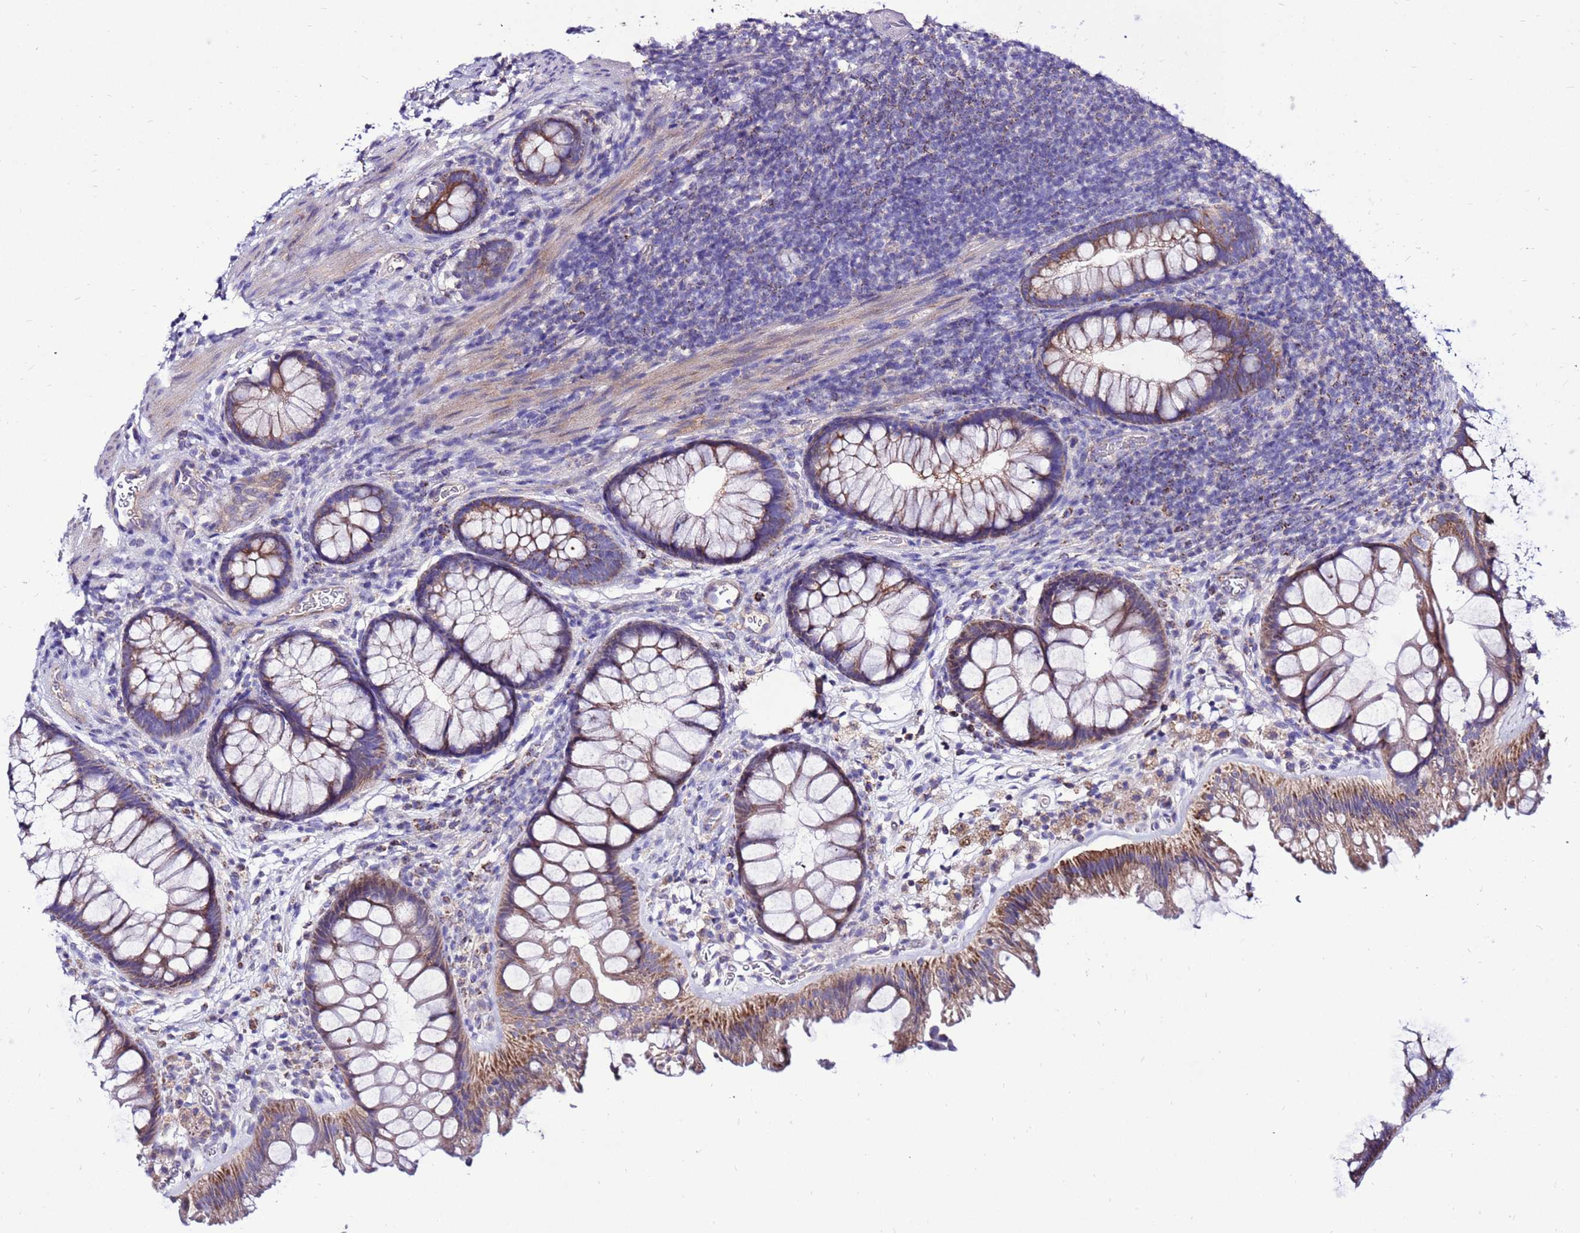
{"staining": {"intensity": "weak", "quantity": "25%-75%", "location": "cytoplasmic/membranous"}, "tissue": "colon", "cell_type": "Endothelial cells", "image_type": "normal", "snomed": [{"axis": "morphology", "description": "Normal tissue, NOS"}, {"axis": "topography", "description": "Colon"}], "caption": "Immunohistochemistry (IHC) staining of unremarkable colon, which demonstrates low levels of weak cytoplasmic/membranous expression in approximately 25%-75% of endothelial cells indicating weak cytoplasmic/membranous protein expression. The staining was performed using DAB (3,3'-diaminobenzidine) (brown) for protein detection and nuclei were counterstained in hematoxylin (blue).", "gene": "TMEM106C", "patient": {"sex": "female", "age": 62}}